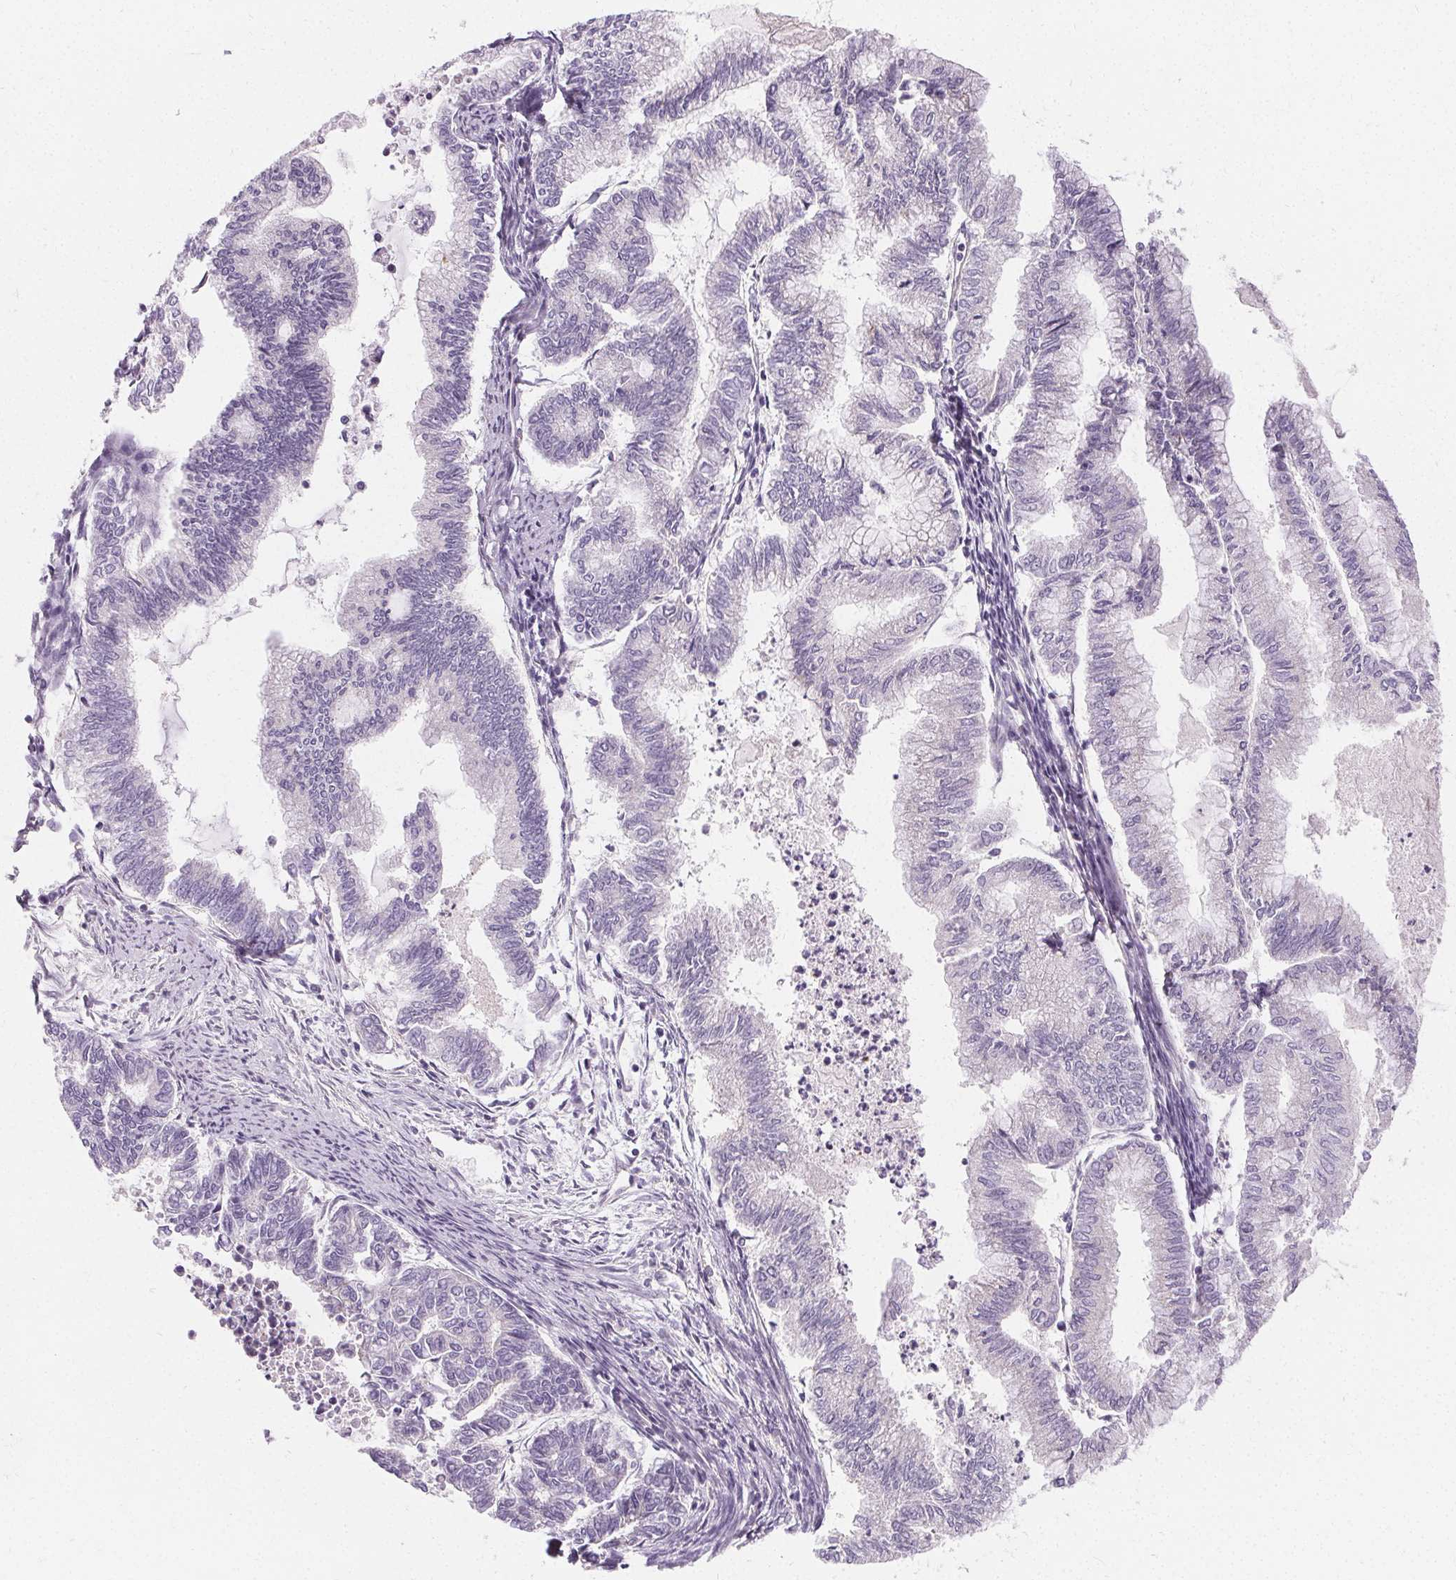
{"staining": {"intensity": "negative", "quantity": "none", "location": "none"}, "tissue": "endometrial cancer", "cell_type": "Tumor cells", "image_type": "cancer", "snomed": [{"axis": "morphology", "description": "Adenocarcinoma, NOS"}, {"axis": "topography", "description": "Endometrium"}], "caption": "Human endometrial adenocarcinoma stained for a protein using immunohistochemistry displays no expression in tumor cells.", "gene": "APLP1", "patient": {"sex": "female", "age": 79}}